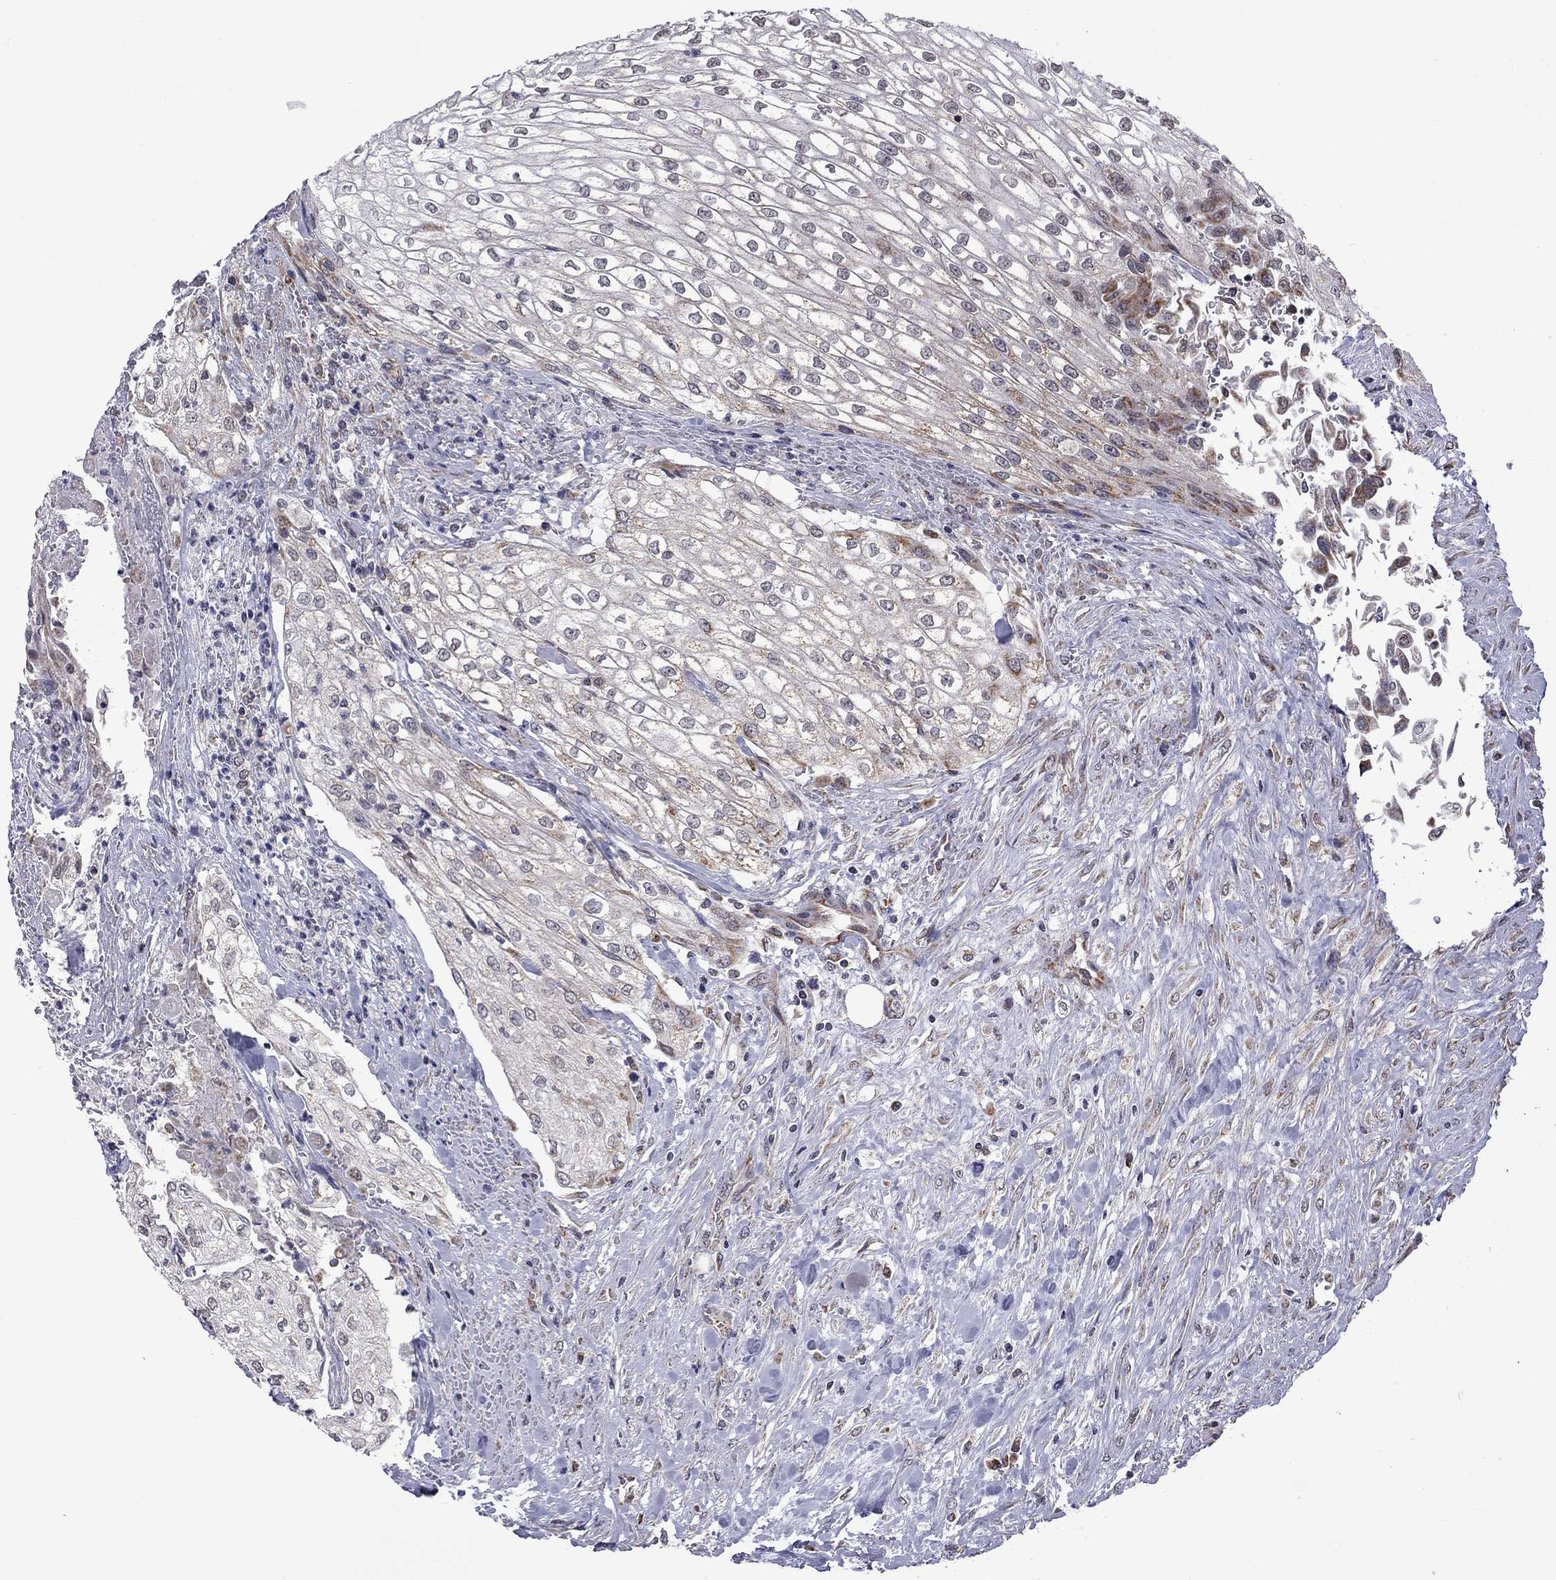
{"staining": {"intensity": "moderate", "quantity": "<25%", "location": "cytoplasmic/membranous"}, "tissue": "urothelial cancer", "cell_type": "Tumor cells", "image_type": "cancer", "snomed": [{"axis": "morphology", "description": "Urothelial carcinoma, High grade"}, {"axis": "topography", "description": "Urinary bladder"}], "caption": "Approximately <25% of tumor cells in urothelial carcinoma (high-grade) show moderate cytoplasmic/membranous protein expression as visualized by brown immunohistochemical staining.", "gene": "NDUFB1", "patient": {"sex": "male", "age": 62}}